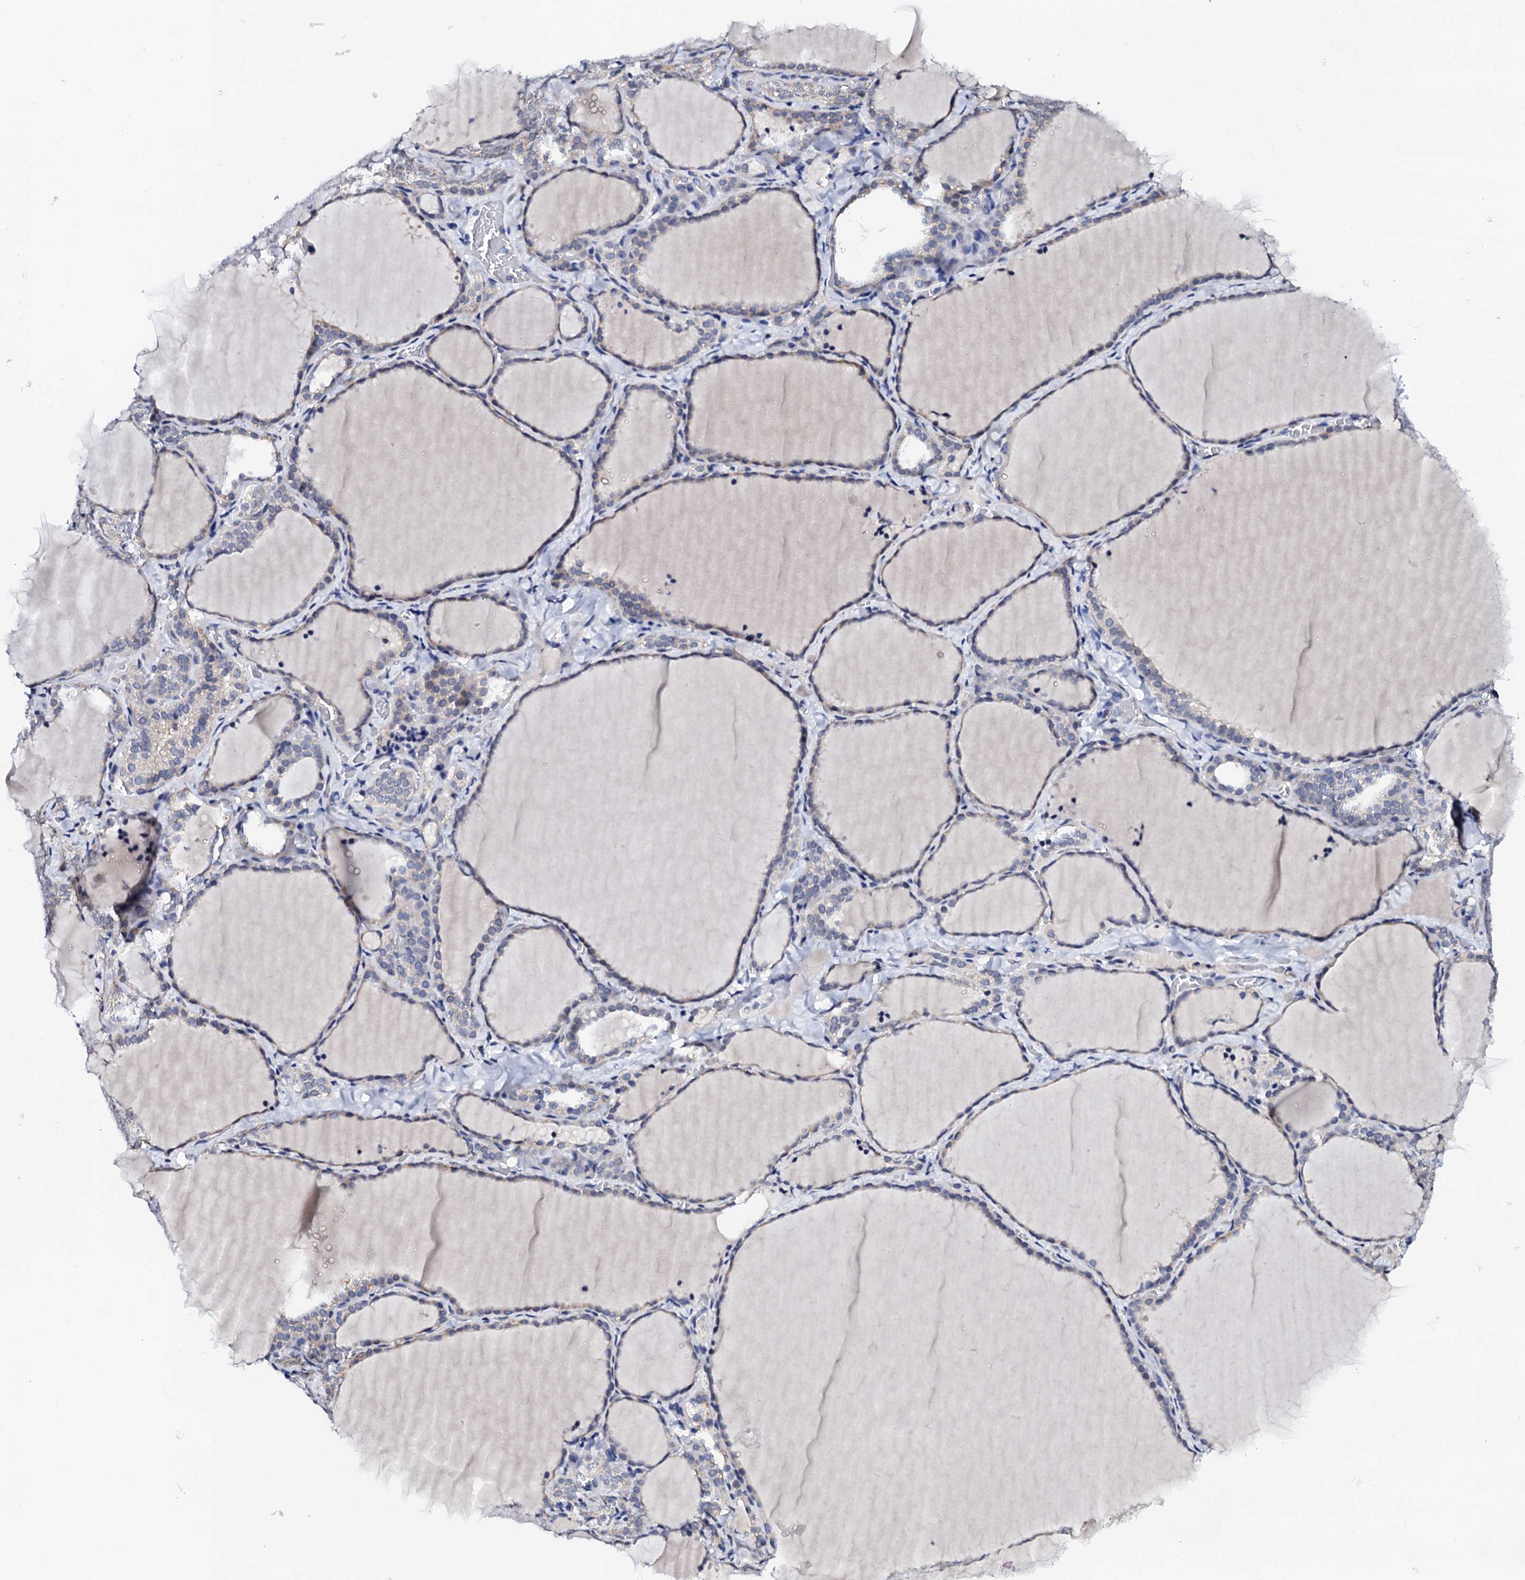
{"staining": {"intensity": "moderate", "quantity": "<25%", "location": "cytoplasmic/membranous"}, "tissue": "thyroid gland", "cell_type": "Glandular cells", "image_type": "normal", "snomed": [{"axis": "morphology", "description": "Normal tissue, NOS"}, {"axis": "topography", "description": "Thyroid gland"}], "caption": "Unremarkable thyroid gland displays moderate cytoplasmic/membranous positivity in approximately <25% of glandular cells (DAB IHC, brown staining for protein, blue staining for nuclei)..", "gene": "NUP58", "patient": {"sex": "female", "age": 22}}